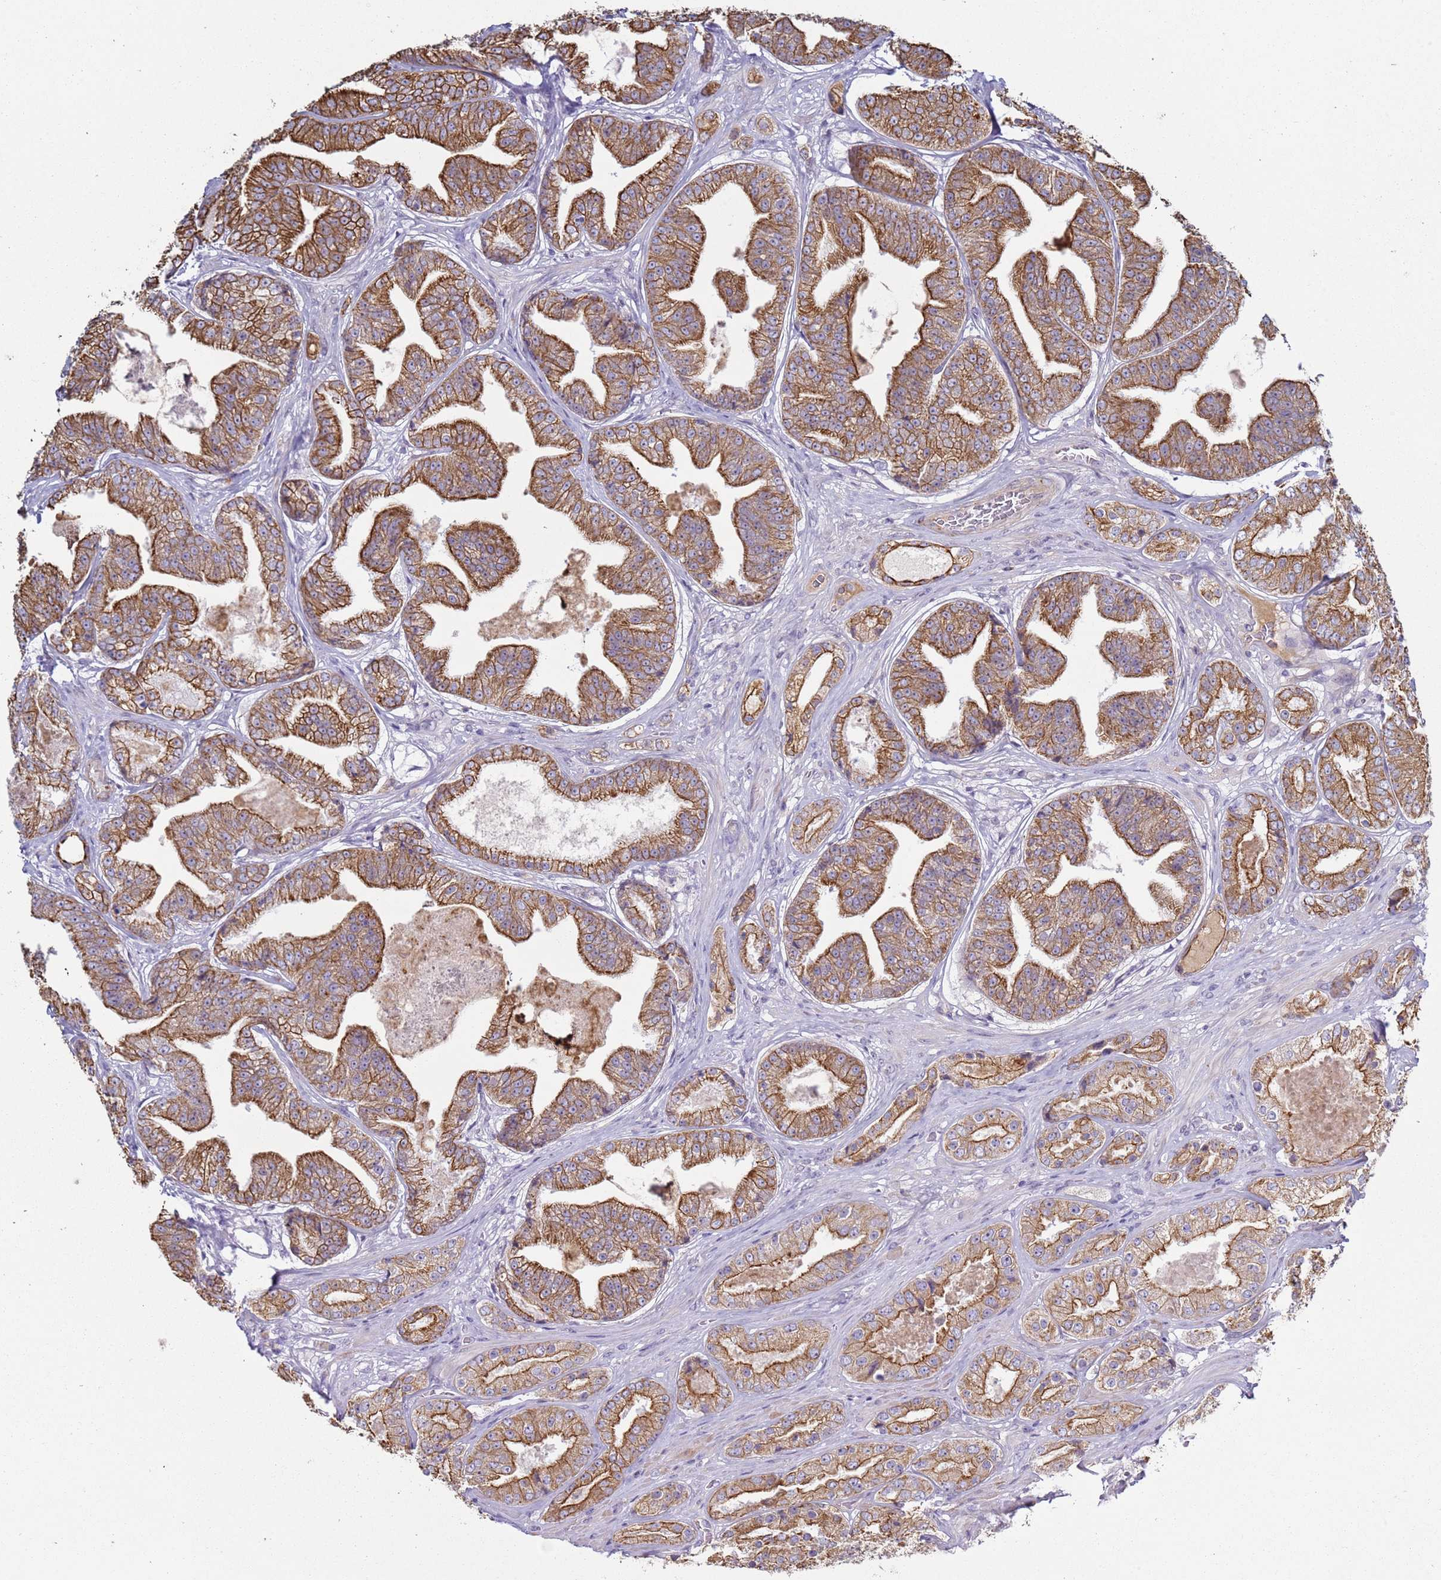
{"staining": {"intensity": "moderate", "quantity": ">75%", "location": "cytoplasmic/membranous"}, "tissue": "prostate cancer", "cell_type": "Tumor cells", "image_type": "cancer", "snomed": [{"axis": "morphology", "description": "Adenocarcinoma, High grade"}, {"axis": "topography", "description": "Prostate"}], "caption": "A high-resolution micrograph shows immunohistochemistry staining of high-grade adenocarcinoma (prostate), which shows moderate cytoplasmic/membranous staining in approximately >75% of tumor cells.", "gene": "NPAP1", "patient": {"sex": "male", "age": 63}}